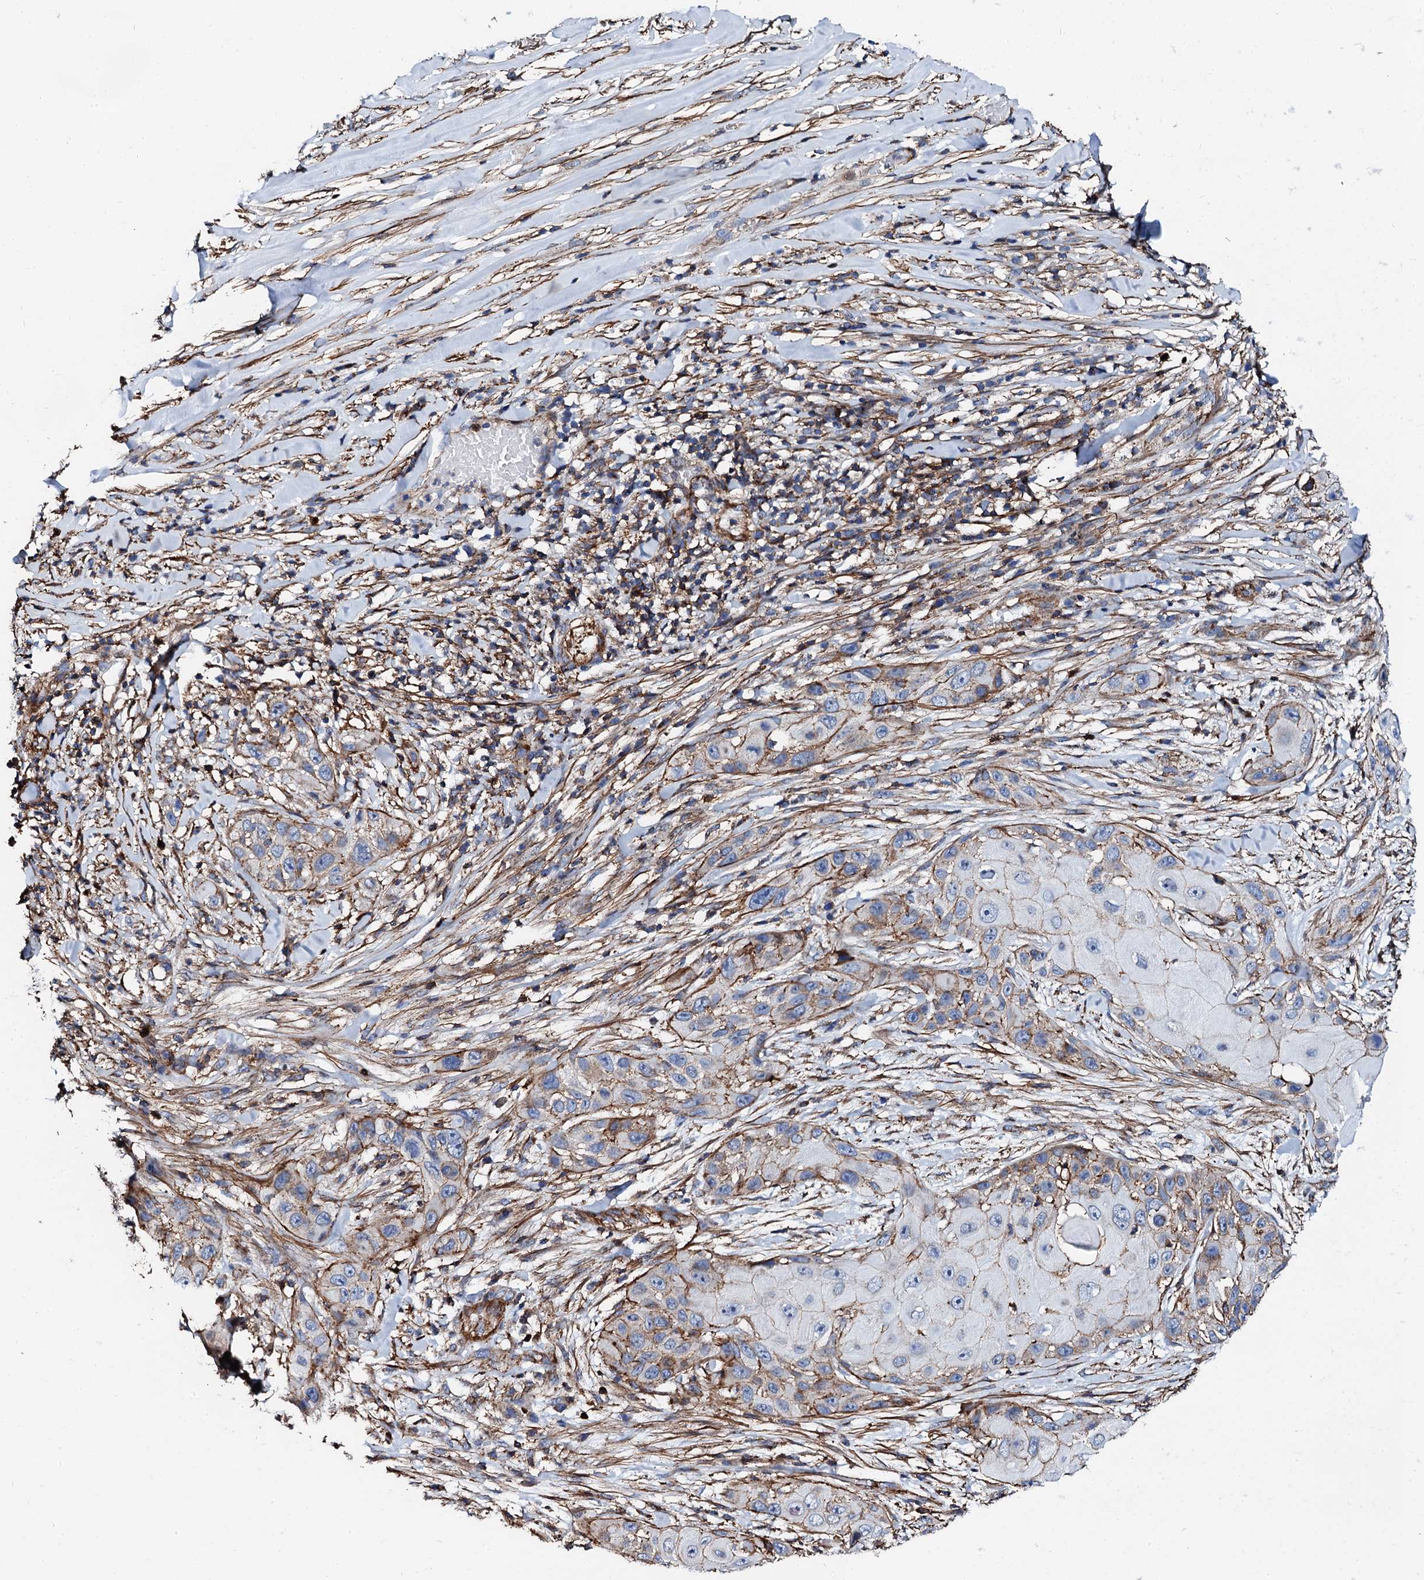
{"staining": {"intensity": "moderate", "quantity": "<25%", "location": "cytoplasmic/membranous"}, "tissue": "skin cancer", "cell_type": "Tumor cells", "image_type": "cancer", "snomed": [{"axis": "morphology", "description": "Squamous cell carcinoma, NOS"}, {"axis": "topography", "description": "Skin"}], "caption": "Immunohistochemistry (IHC) of skin cancer shows low levels of moderate cytoplasmic/membranous staining in approximately <25% of tumor cells.", "gene": "INTS10", "patient": {"sex": "female", "age": 44}}